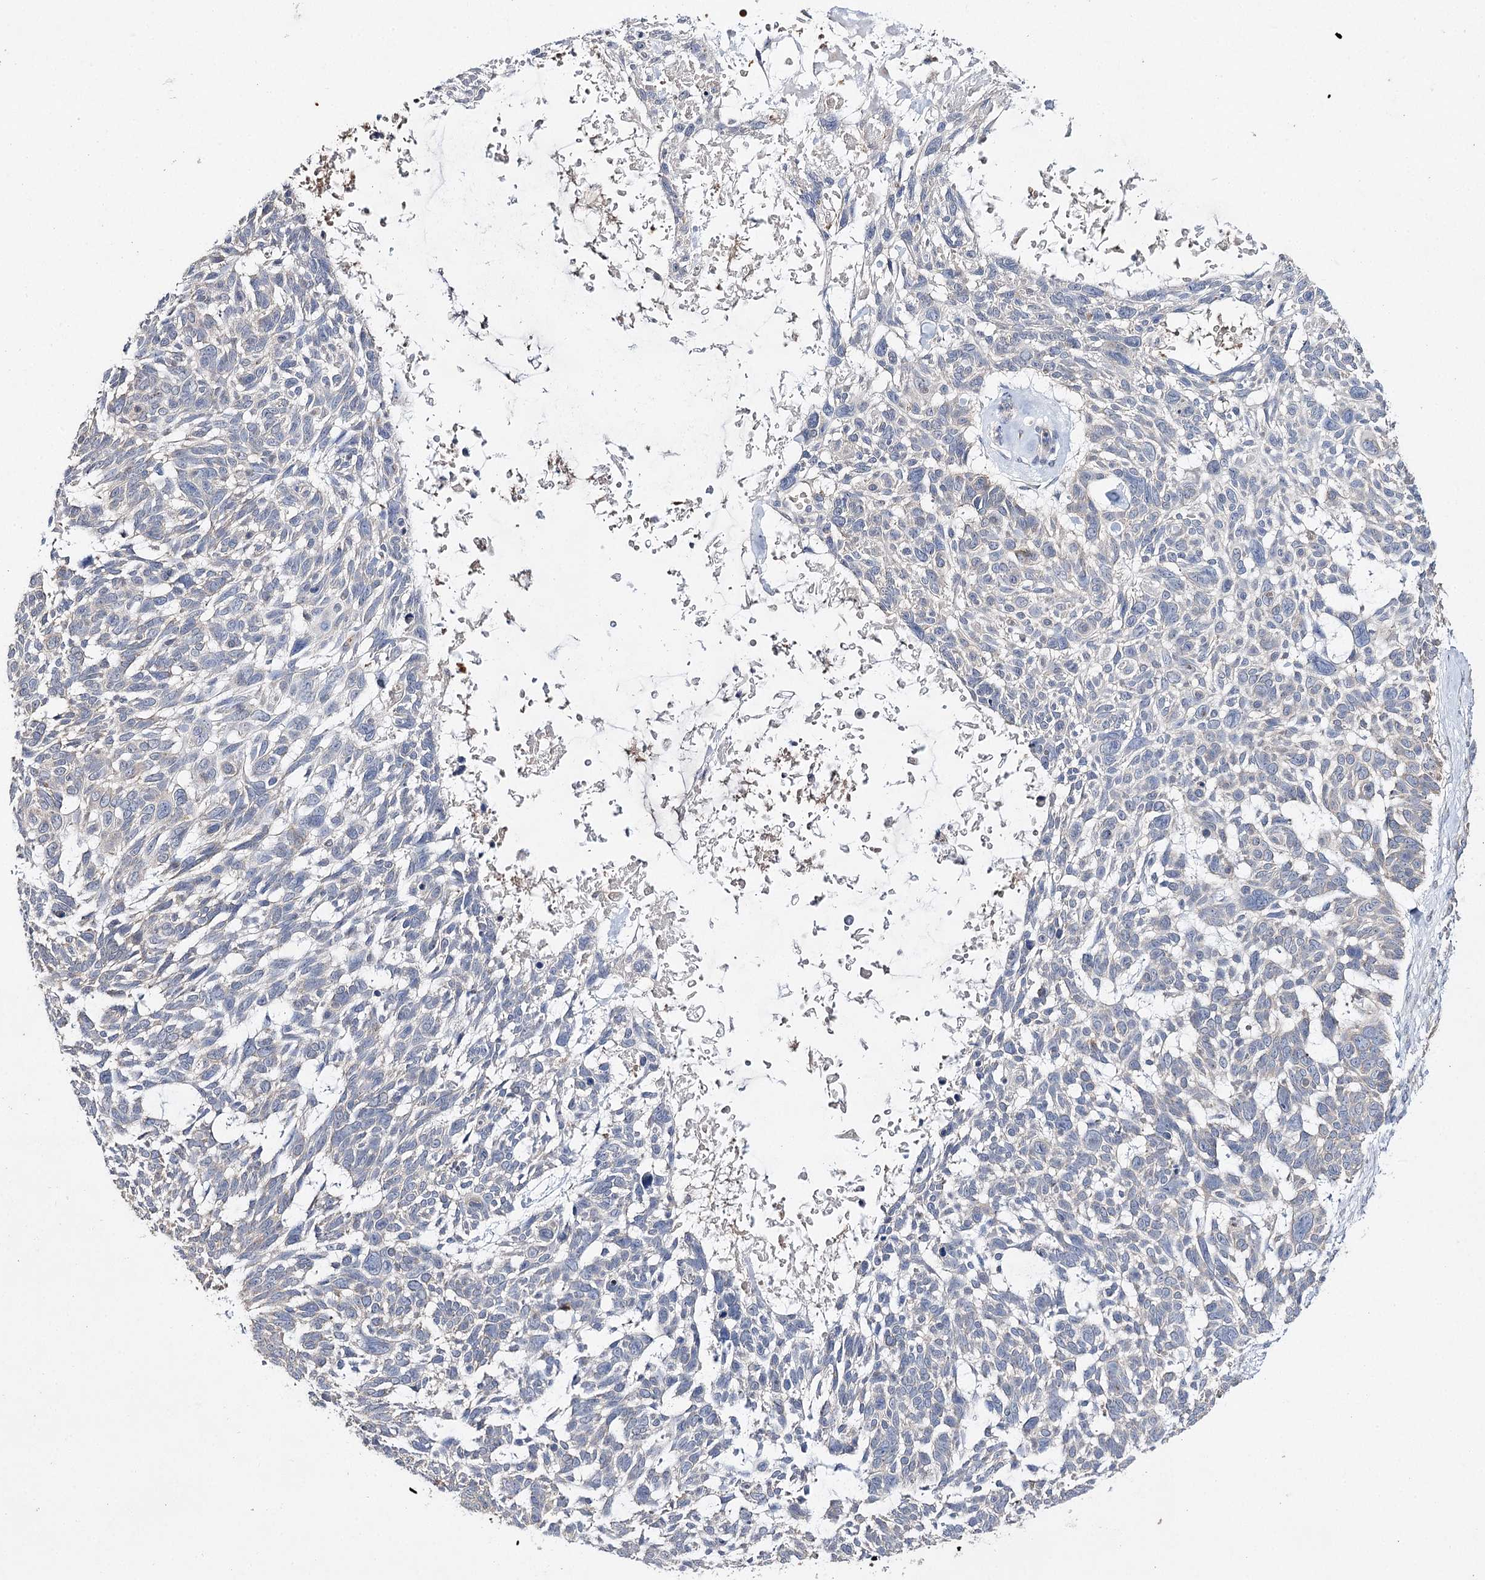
{"staining": {"intensity": "negative", "quantity": "none", "location": "none"}, "tissue": "skin cancer", "cell_type": "Tumor cells", "image_type": "cancer", "snomed": [{"axis": "morphology", "description": "Basal cell carcinoma"}, {"axis": "topography", "description": "Skin"}], "caption": "This is an IHC image of human skin cancer. There is no staining in tumor cells.", "gene": "AURKC", "patient": {"sex": "male", "age": 88}}